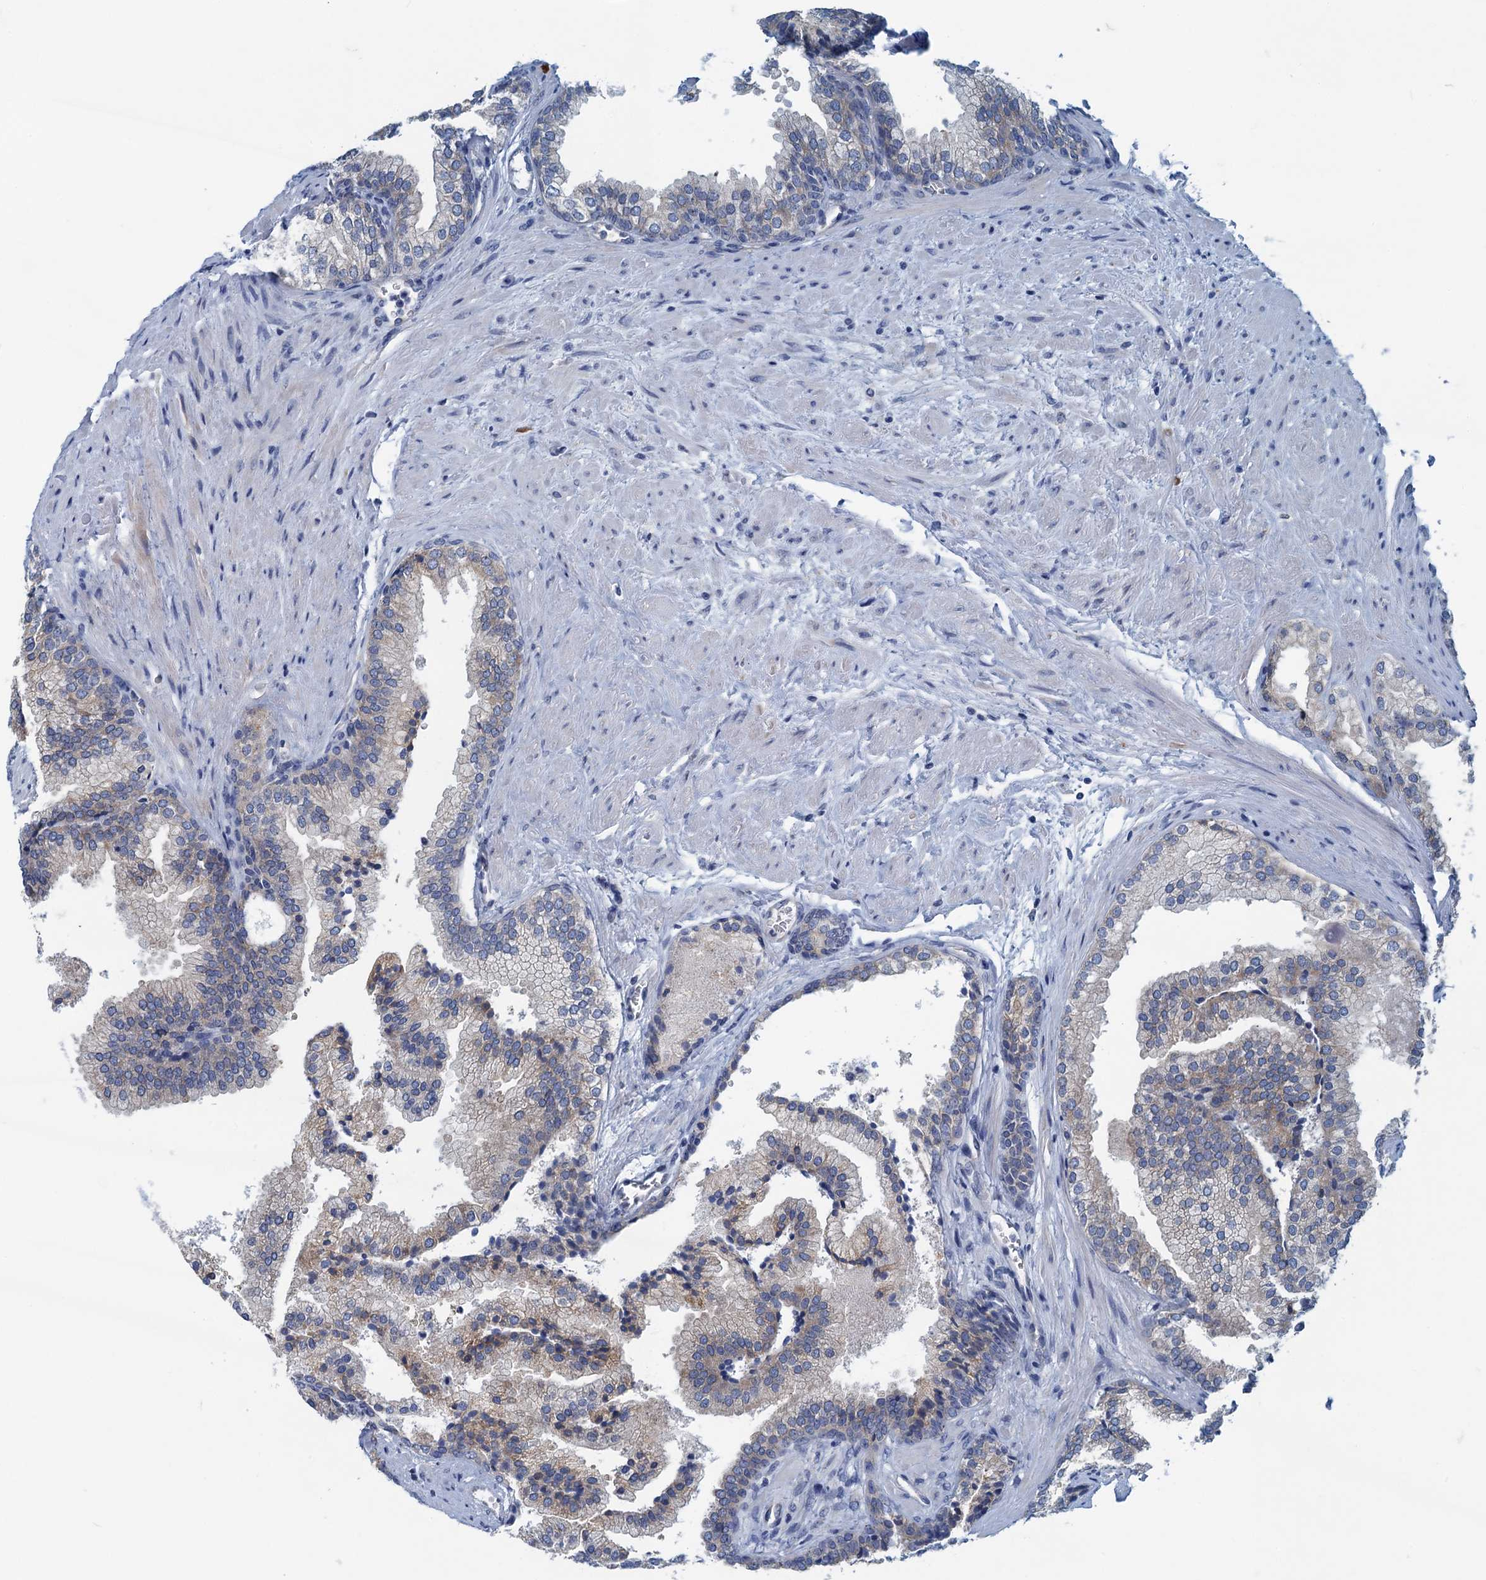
{"staining": {"intensity": "weak", "quantity": "25%-75%", "location": "cytoplasmic/membranous"}, "tissue": "prostate", "cell_type": "Glandular cells", "image_type": "normal", "snomed": [{"axis": "morphology", "description": "Normal tissue, NOS"}, {"axis": "topography", "description": "Prostate"}], "caption": "Prostate stained with IHC demonstrates weak cytoplasmic/membranous expression in about 25%-75% of glandular cells.", "gene": "MYDGF", "patient": {"sex": "male", "age": 76}}